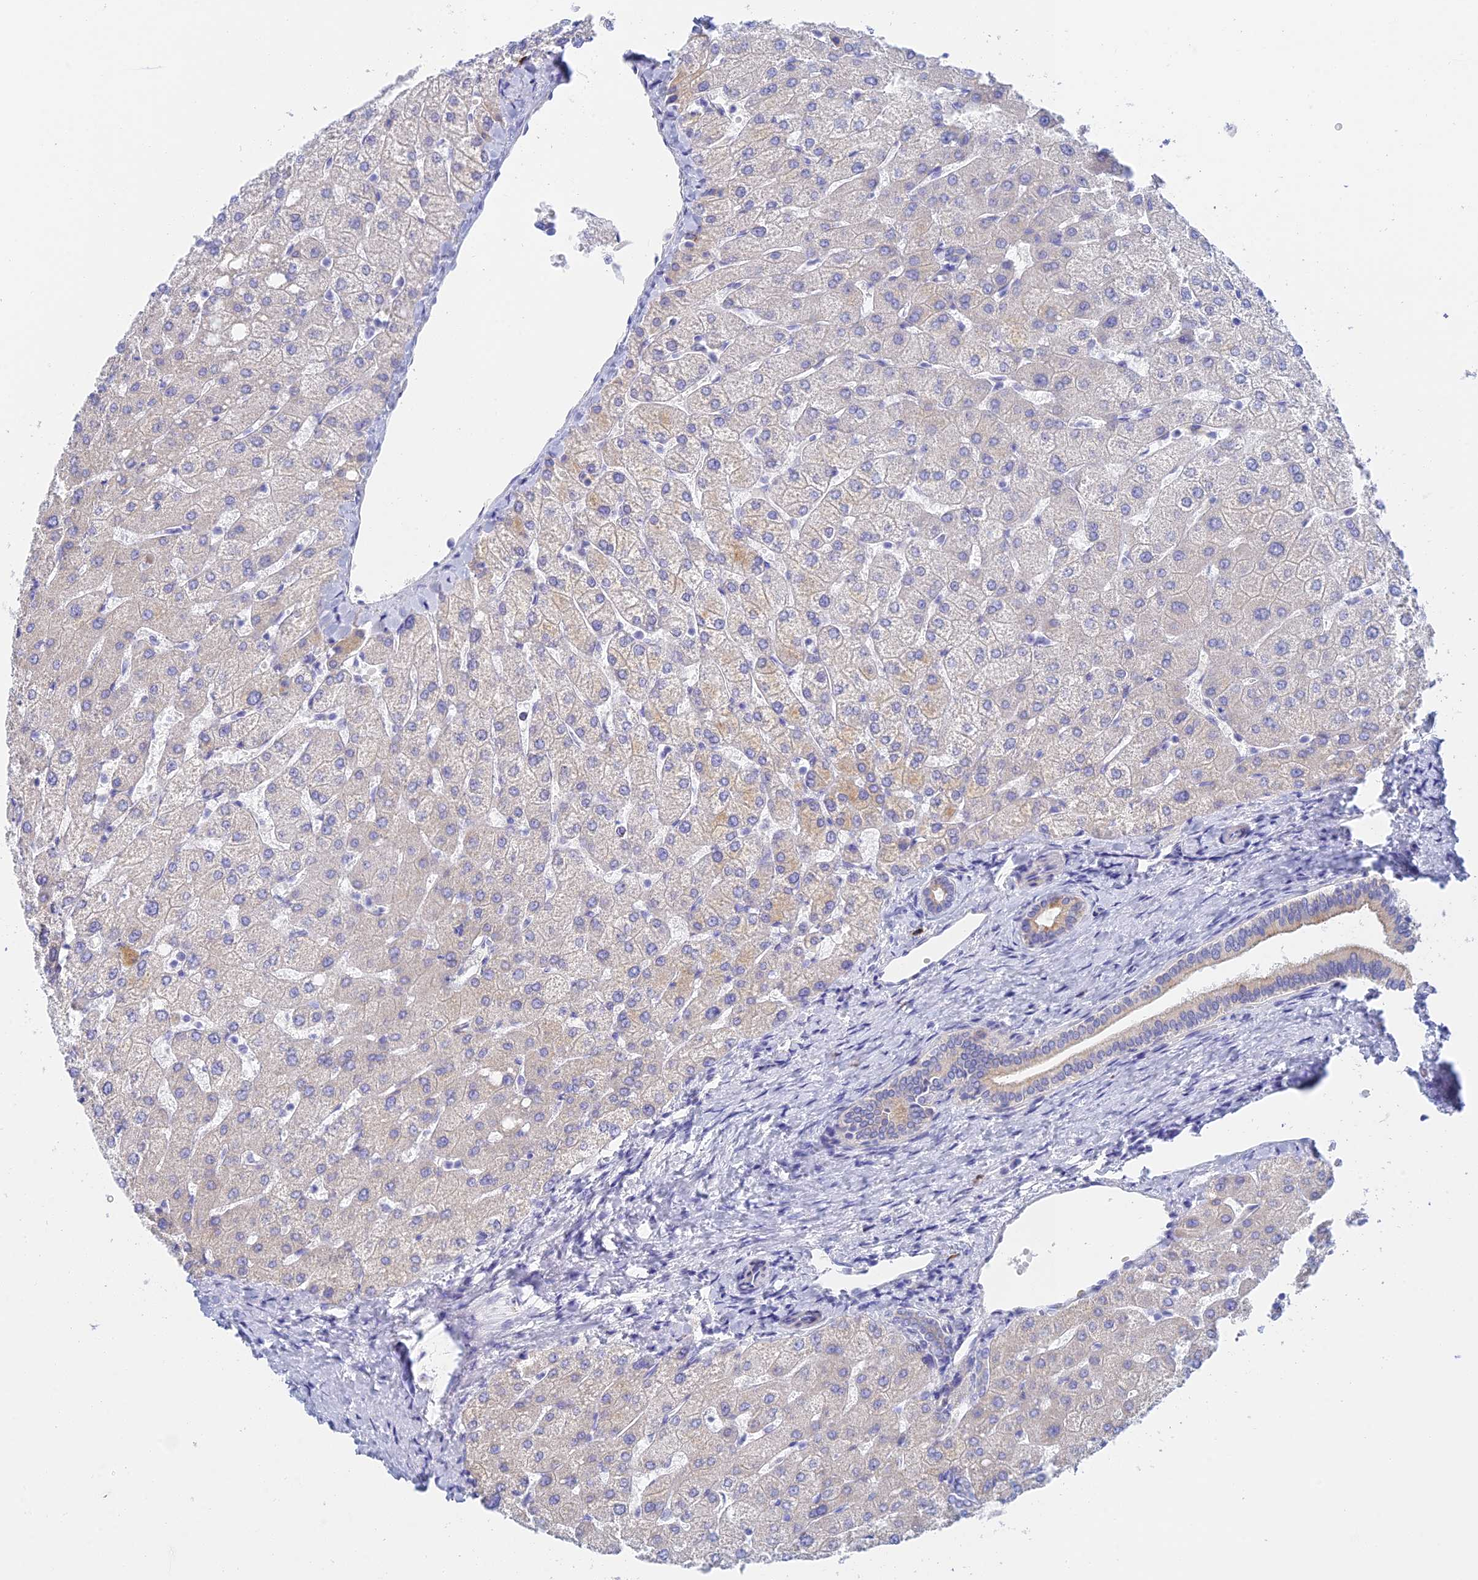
{"staining": {"intensity": "negative", "quantity": "none", "location": "none"}, "tissue": "liver", "cell_type": "Cholangiocytes", "image_type": "normal", "snomed": [{"axis": "morphology", "description": "Normal tissue, NOS"}, {"axis": "topography", "description": "Liver"}], "caption": "High power microscopy histopathology image of an immunohistochemistry (IHC) micrograph of benign liver, revealing no significant expression in cholangiocytes. Nuclei are stained in blue.", "gene": "CEP152", "patient": {"sex": "female", "age": 54}}